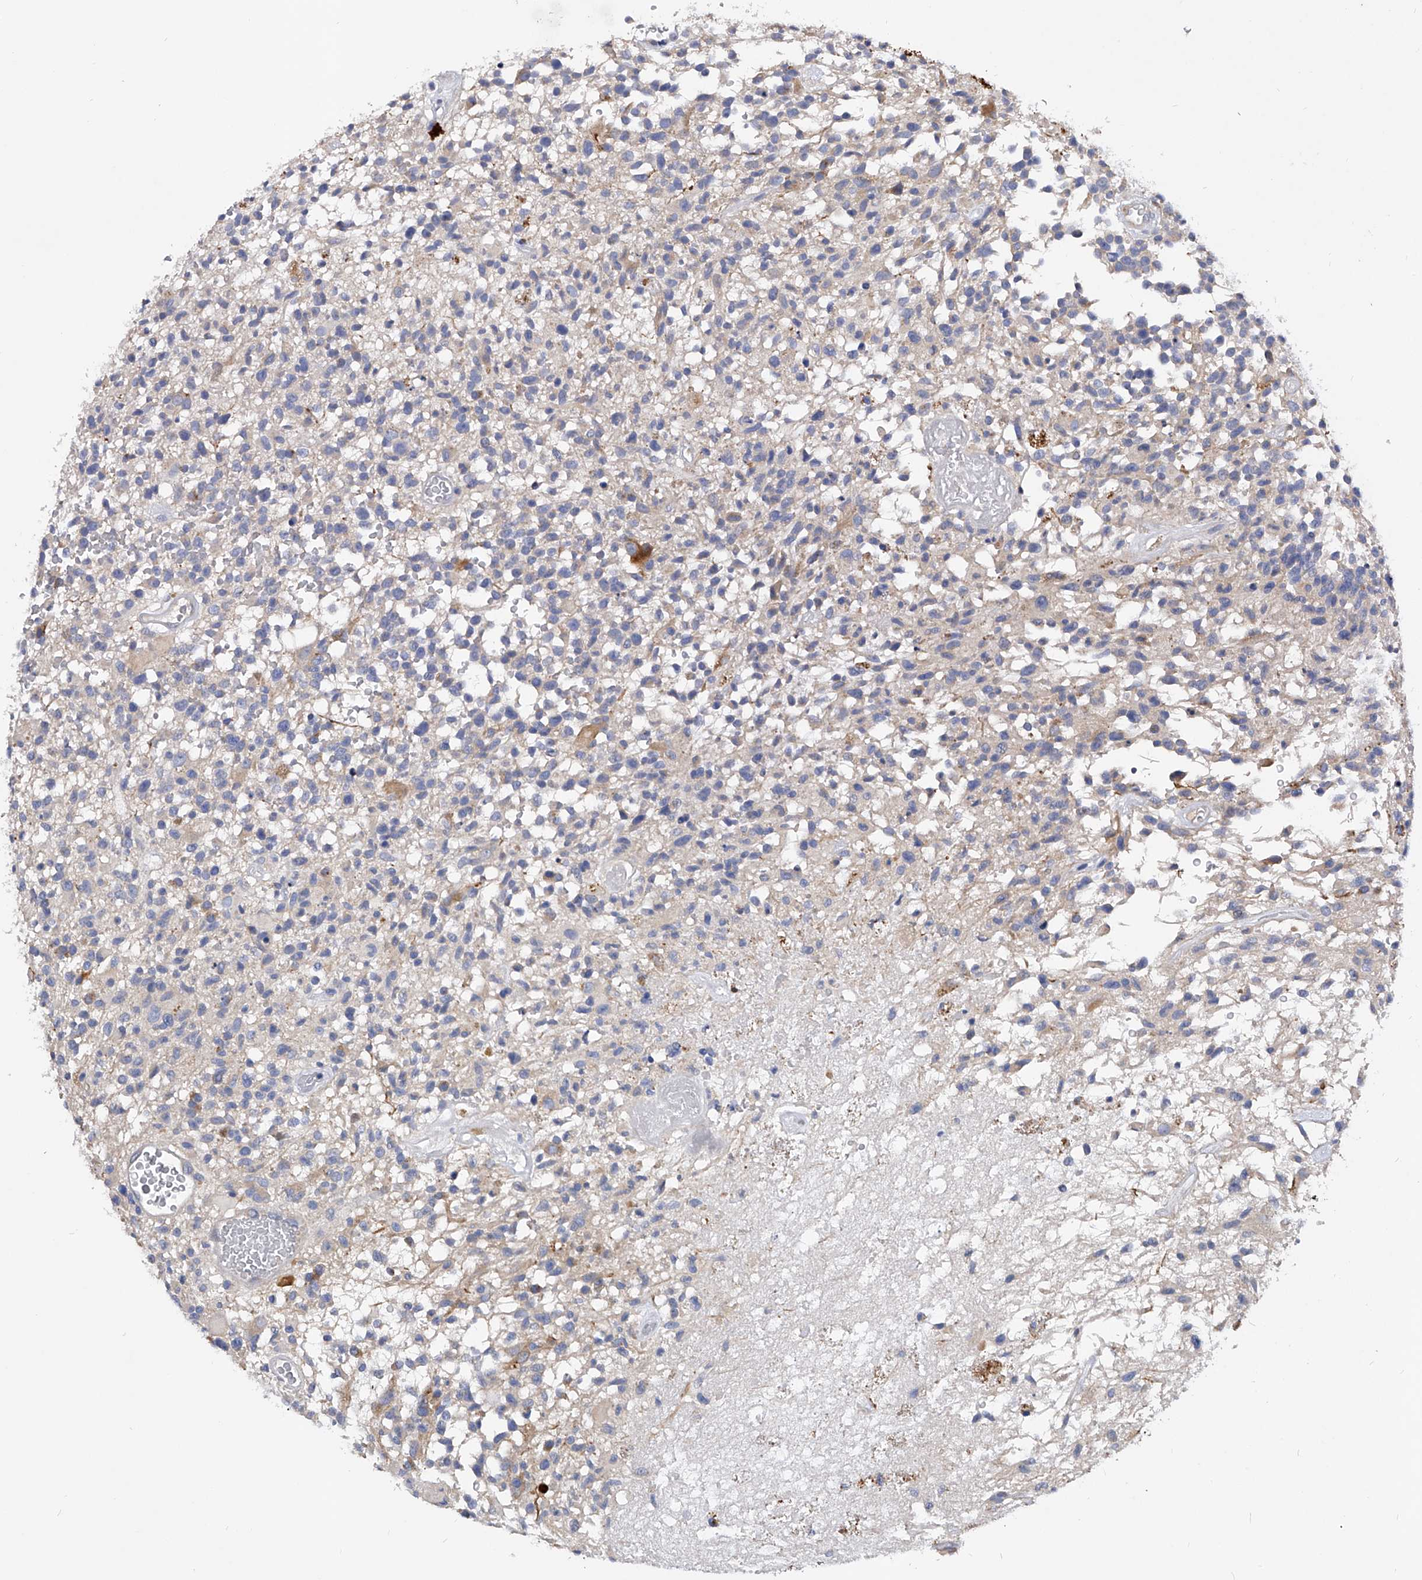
{"staining": {"intensity": "negative", "quantity": "none", "location": "none"}, "tissue": "glioma", "cell_type": "Tumor cells", "image_type": "cancer", "snomed": [{"axis": "morphology", "description": "Glioma, malignant, High grade"}, {"axis": "morphology", "description": "Glioblastoma, NOS"}, {"axis": "topography", "description": "Brain"}], "caption": "A photomicrograph of glioblastoma stained for a protein shows no brown staining in tumor cells.", "gene": "PPP5C", "patient": {"sex": "male", "age": 60}}